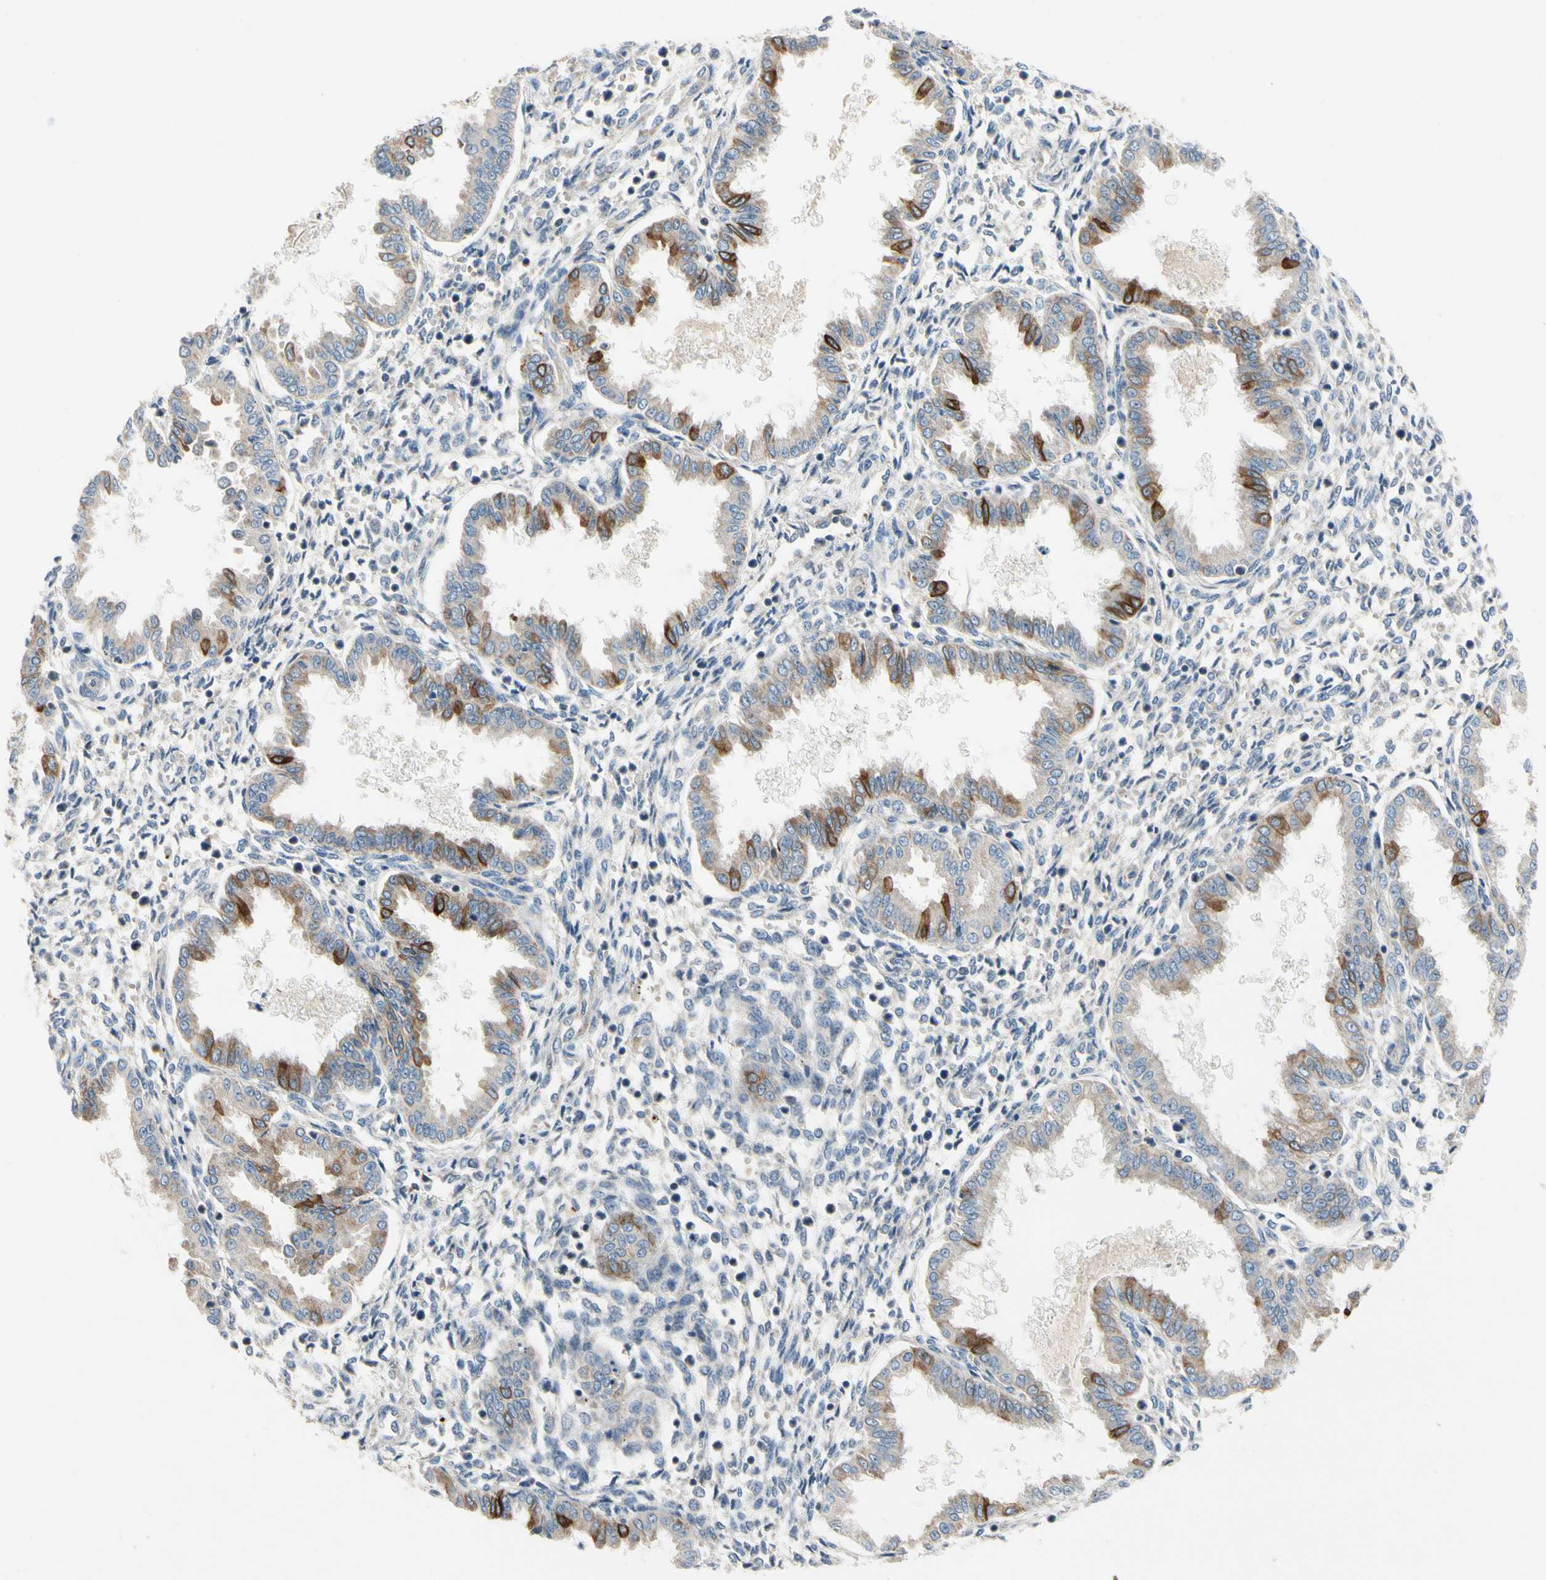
{"staining": {"intensity": "weak", "quantity": "25%-75%", "location": "cytoplasmic/membranous"}, "tissue": "endometrium", "cell_type": "Cells in endometrial stroma", "image_type": "normal", "snomed": [{"axis": "morphology", "description": "Normal tissue, NOS"}, {"axis": "topography", "description": "Endometrium"}], "caption": "Weak cytoplasmic/membranous positivity for a protein is identified in approximately 25%-75% of cells in endometrial stroma of normal endometrium using immunohistochemistry.", "gene": "KLHDC8B", "patient": {"sex": "female", "age": 33}}